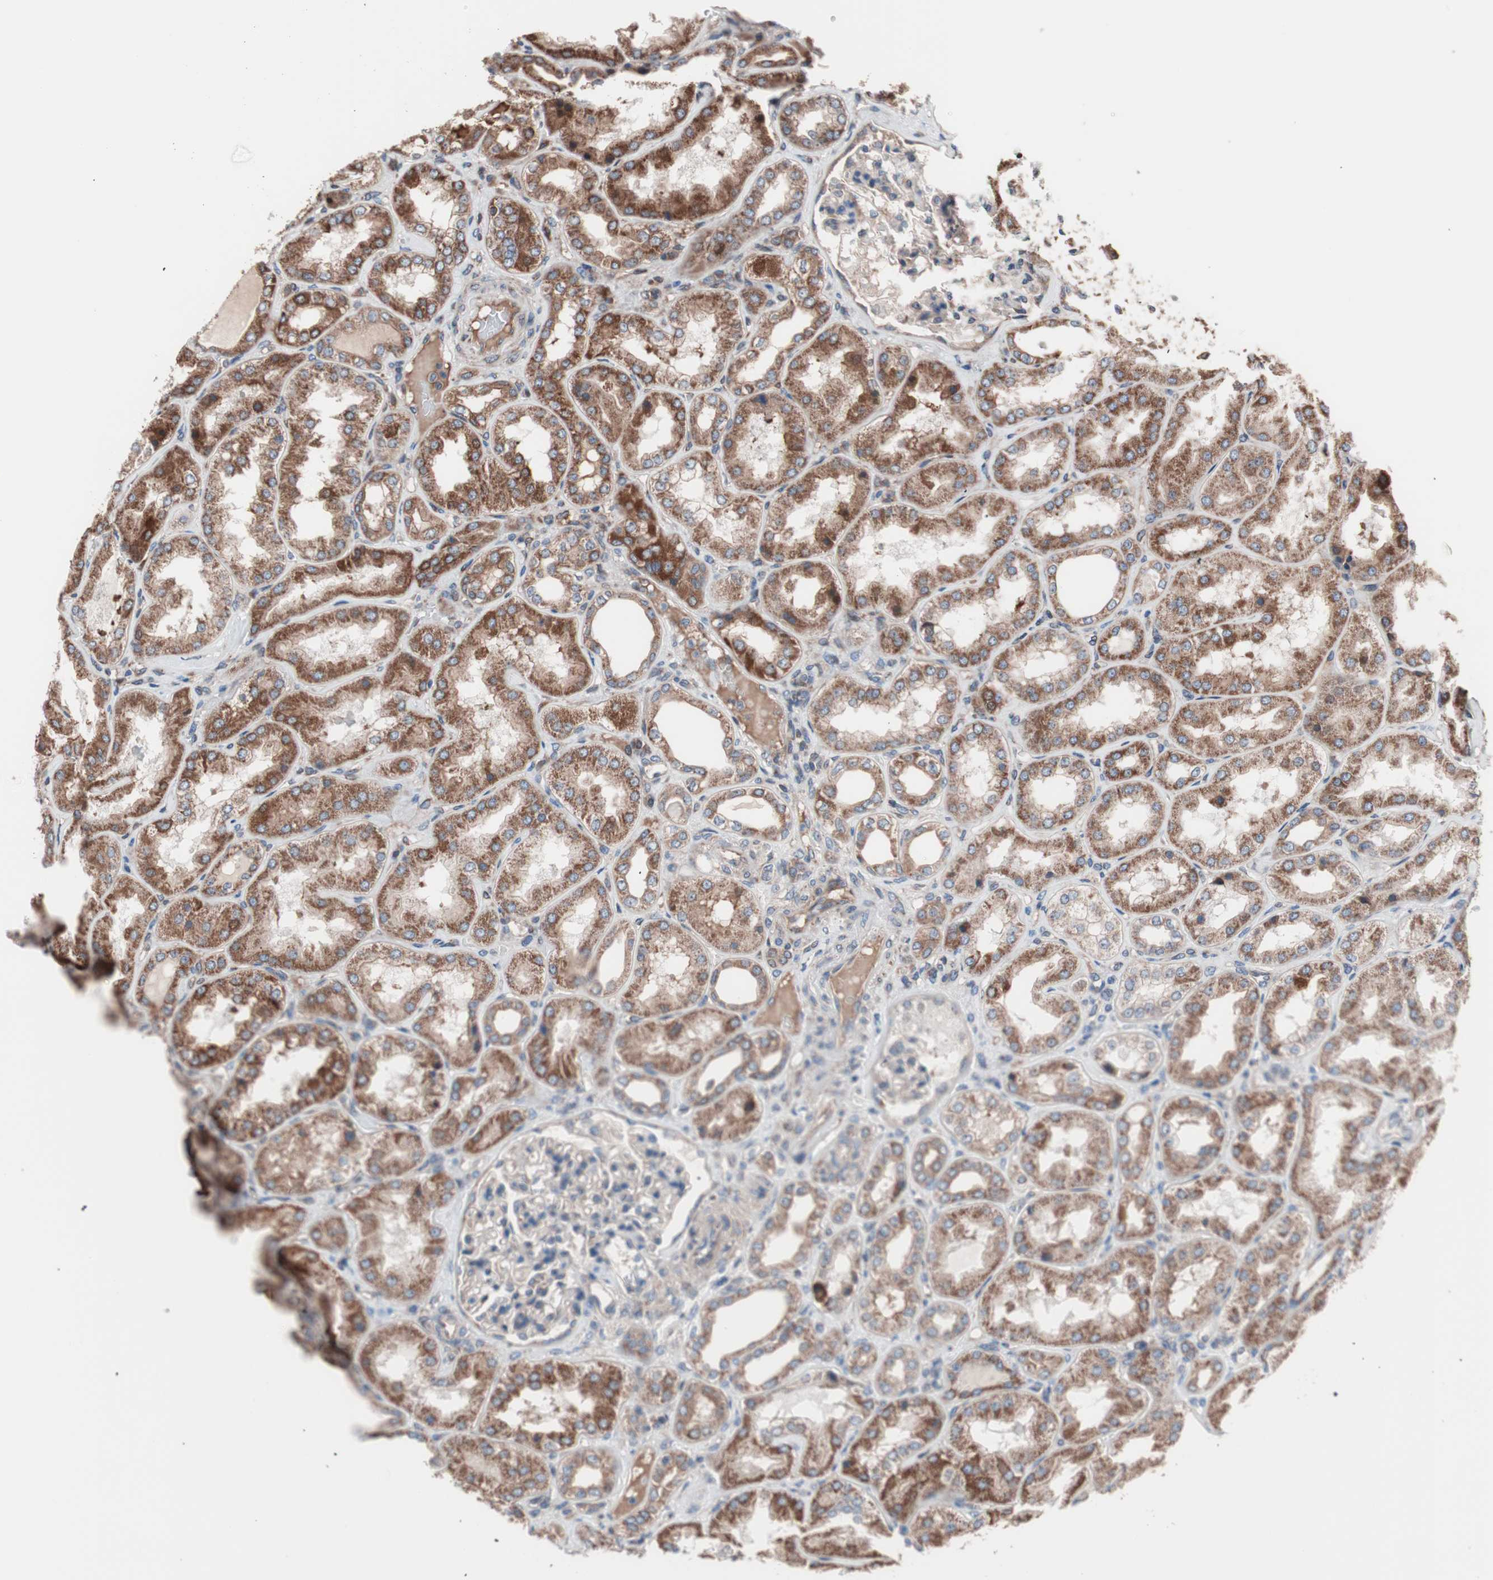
{"staining": {"intensity": "weak", "quantity": ">75%", "location": "cytoplasmic/membranous"}, "tissue": "kidney", "cell_type": "Cells in glomeruli", "image_type": "normal", "snomed": [{"axis": "morphology", "description": "Normal tissue, NOS"}, {"axis": "topography", "description": "Kidney"}], "caption": "Protein staining reveals weak cytoplasmic/membranous positivity in about >75% of cells in glomeruli in unremarkable kidney. The staining is performed using DAB brown chromogen to label protein expression. The nuclei are counter-stained blue using hematoxylin.", "gene": "CTTNBP2NL", "patient": {"sex": "female", "age": 56}}